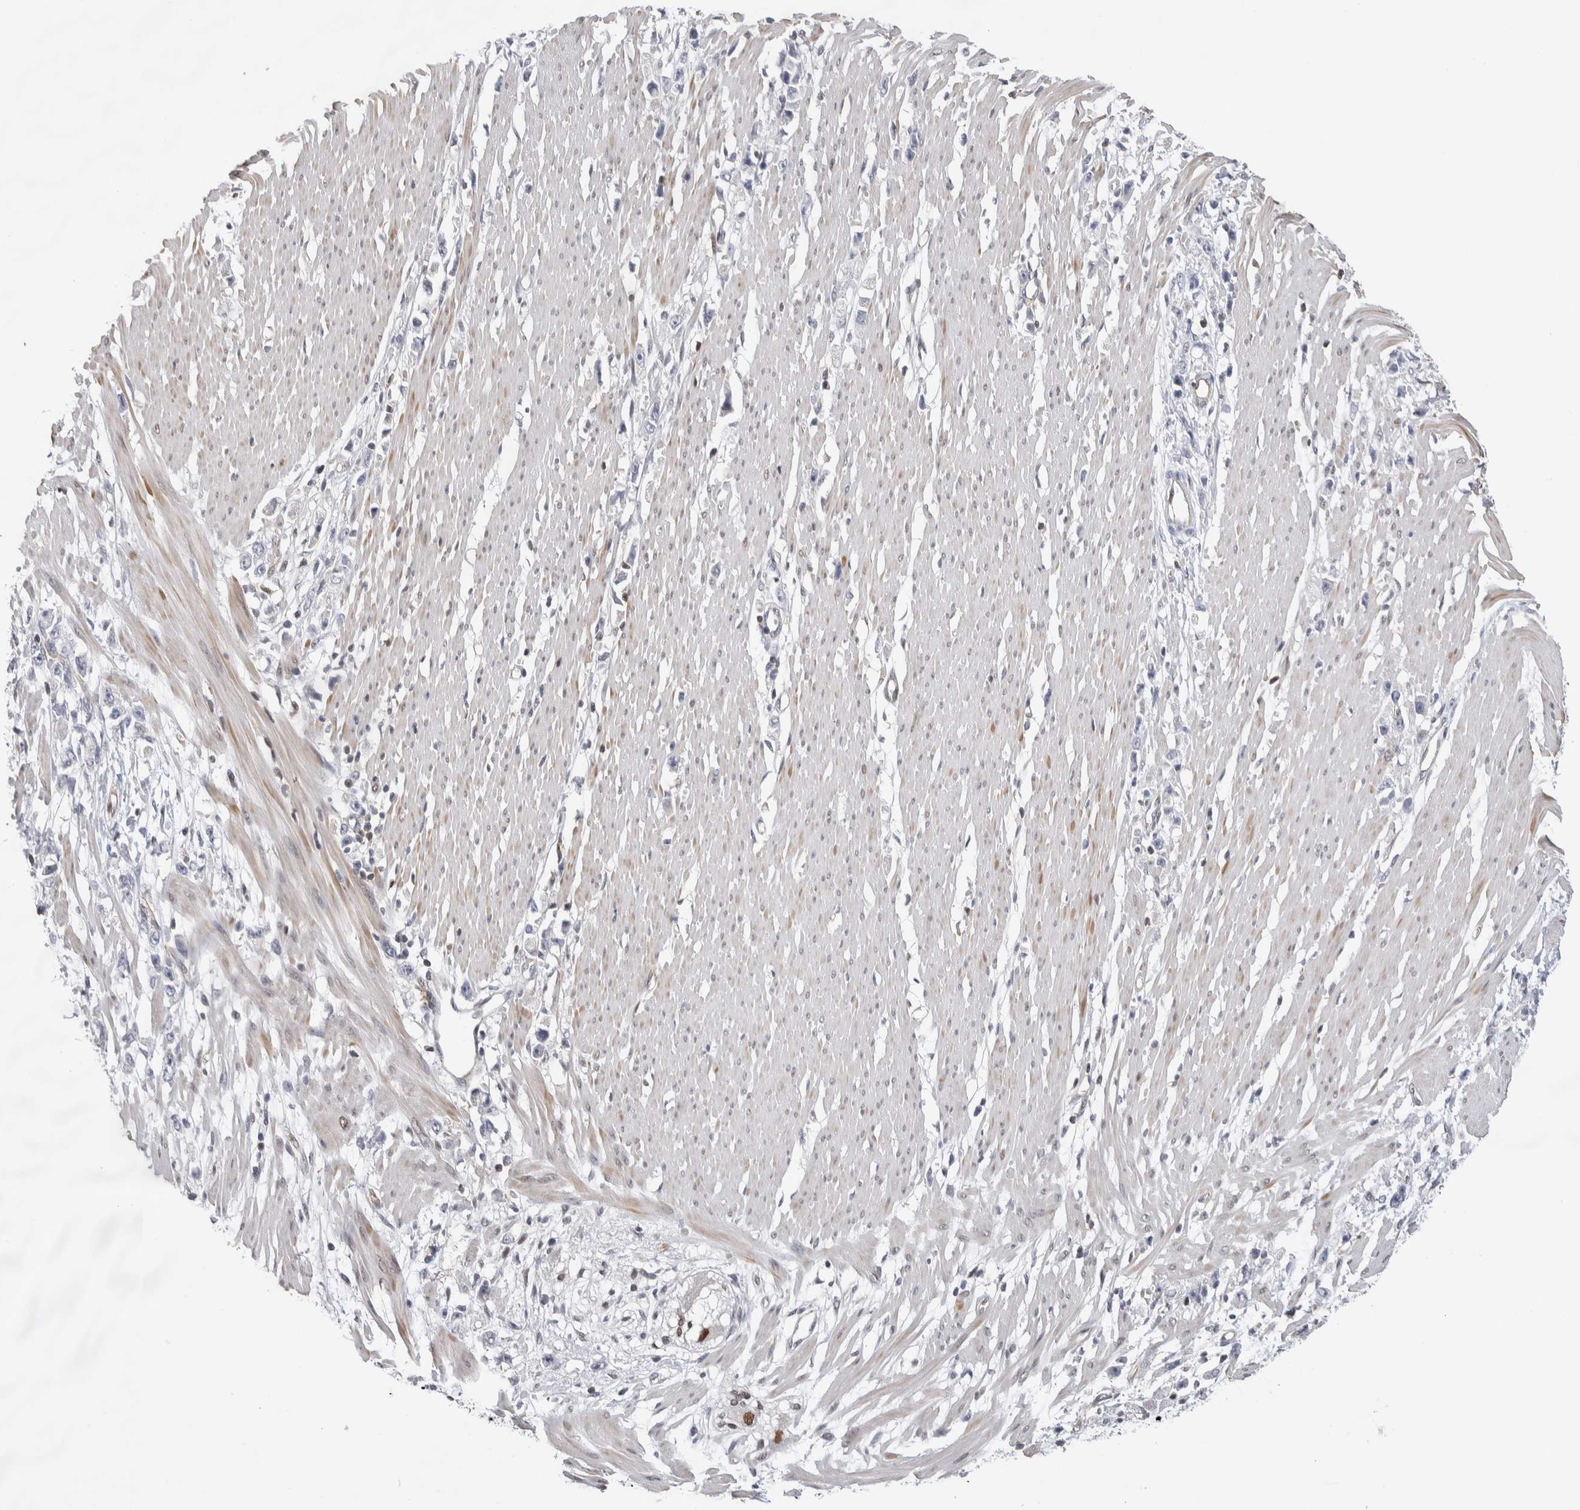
{"staining": {"intensity": "negative", "quantity": "none", "location": "none"}, "tissue": "stomach cancer", "cell_type": "Tumor cells", "image_type": "cancer", "snomed": [{"axis": "morphology", "description": "Adenocarcinoma, NOS"}, {"axis": "topography", "description": "Stomach"}], "caption": "The image shows no significant expression in tumor cells of stomach cancer.", "gene": "ZBTB49", "patient": {"sex": "female", "age": 59}}